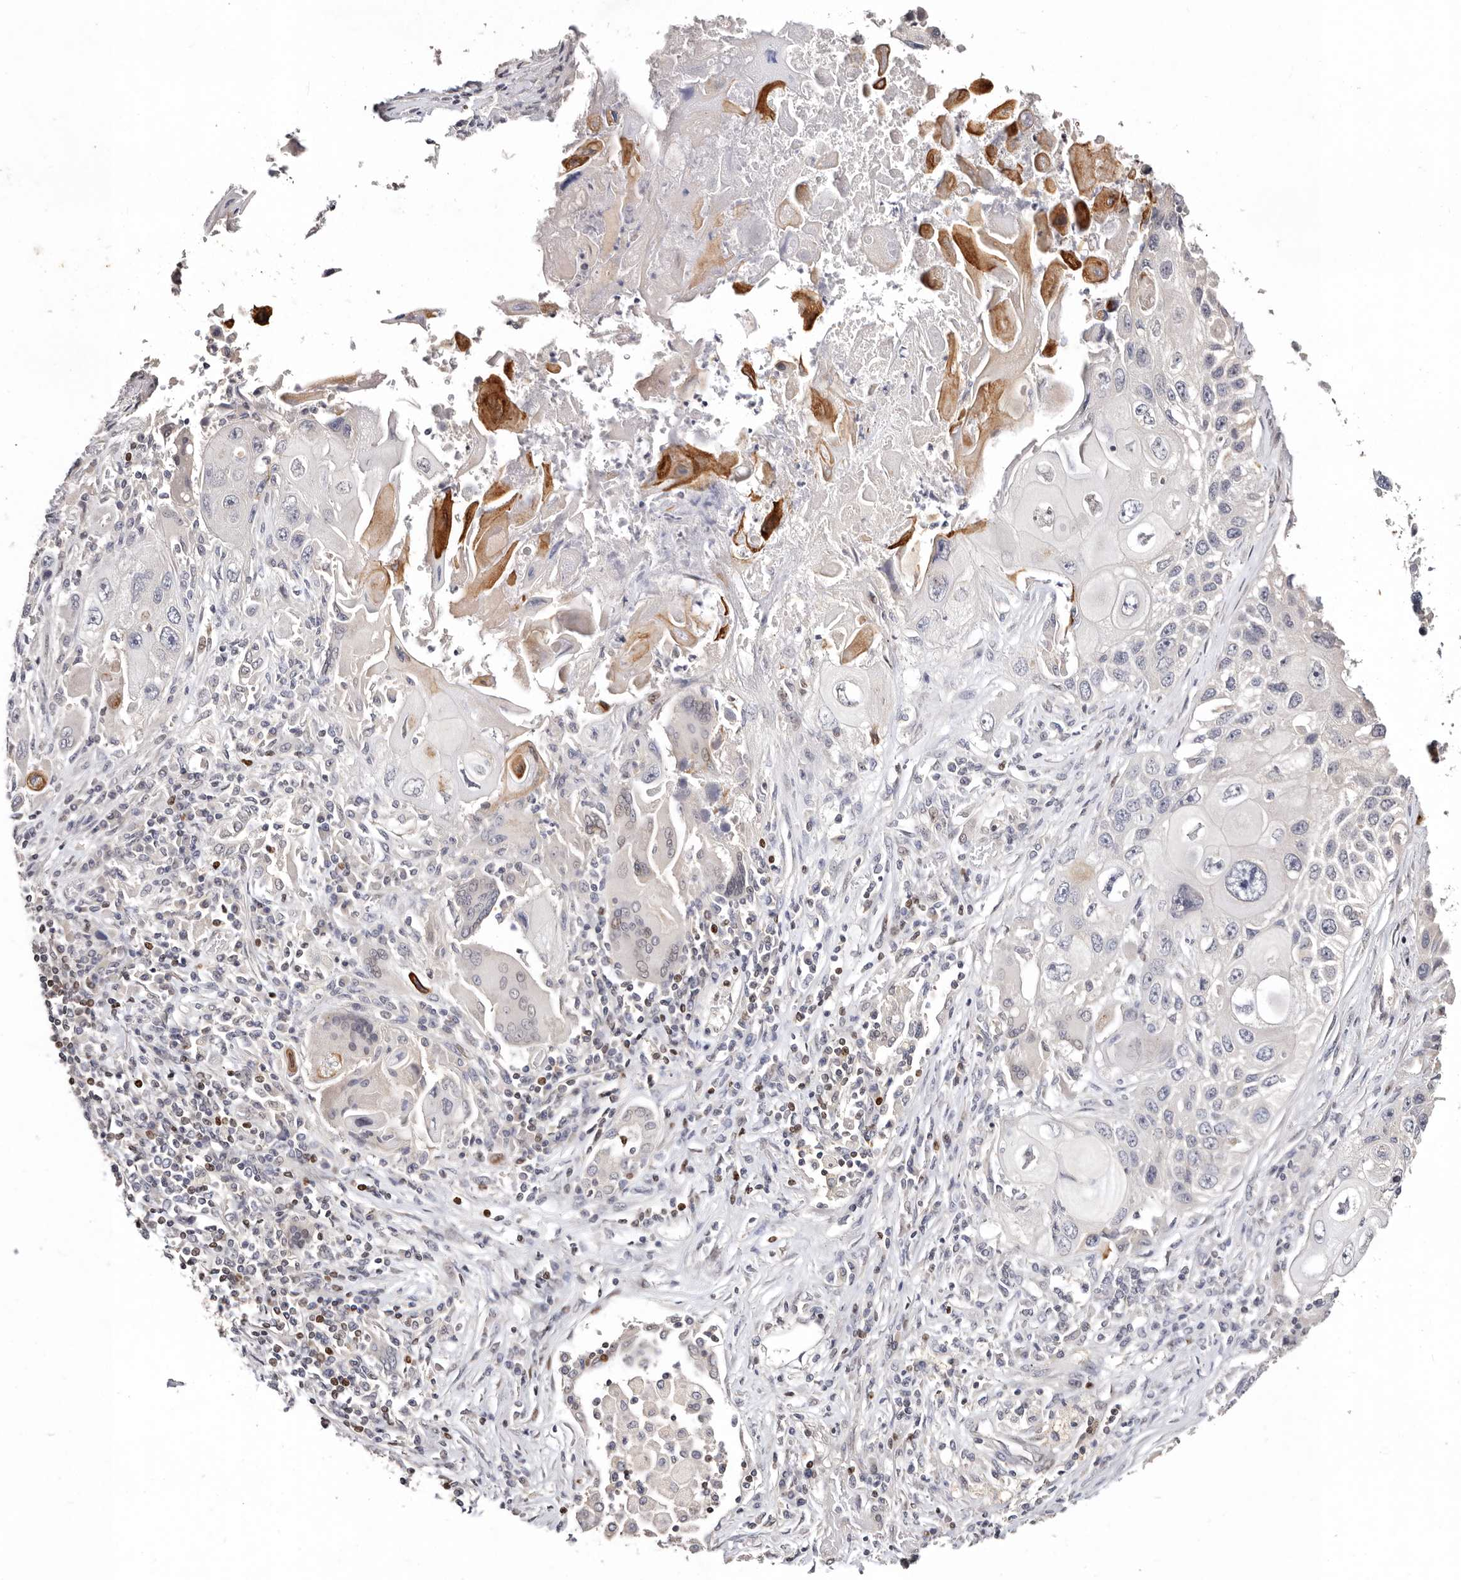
{"staining": {"intensity": "negative", "quantity": "none", "location": "none"}, "tissue": "lung cancer", "cell_type": "Tumor cells", "image_type": "cancer", "snomed": [{"axis": "morphology", "description": "Squamous cell carcinoma, NOS"}, {"axis": "topography", "description": "Lung"}], "caption": "Tumor cells show no significant protein staining in lung squamous cell carcinoma.", "gene": "IQGAP3", "patient": {"sex": "male", "age": 61}}